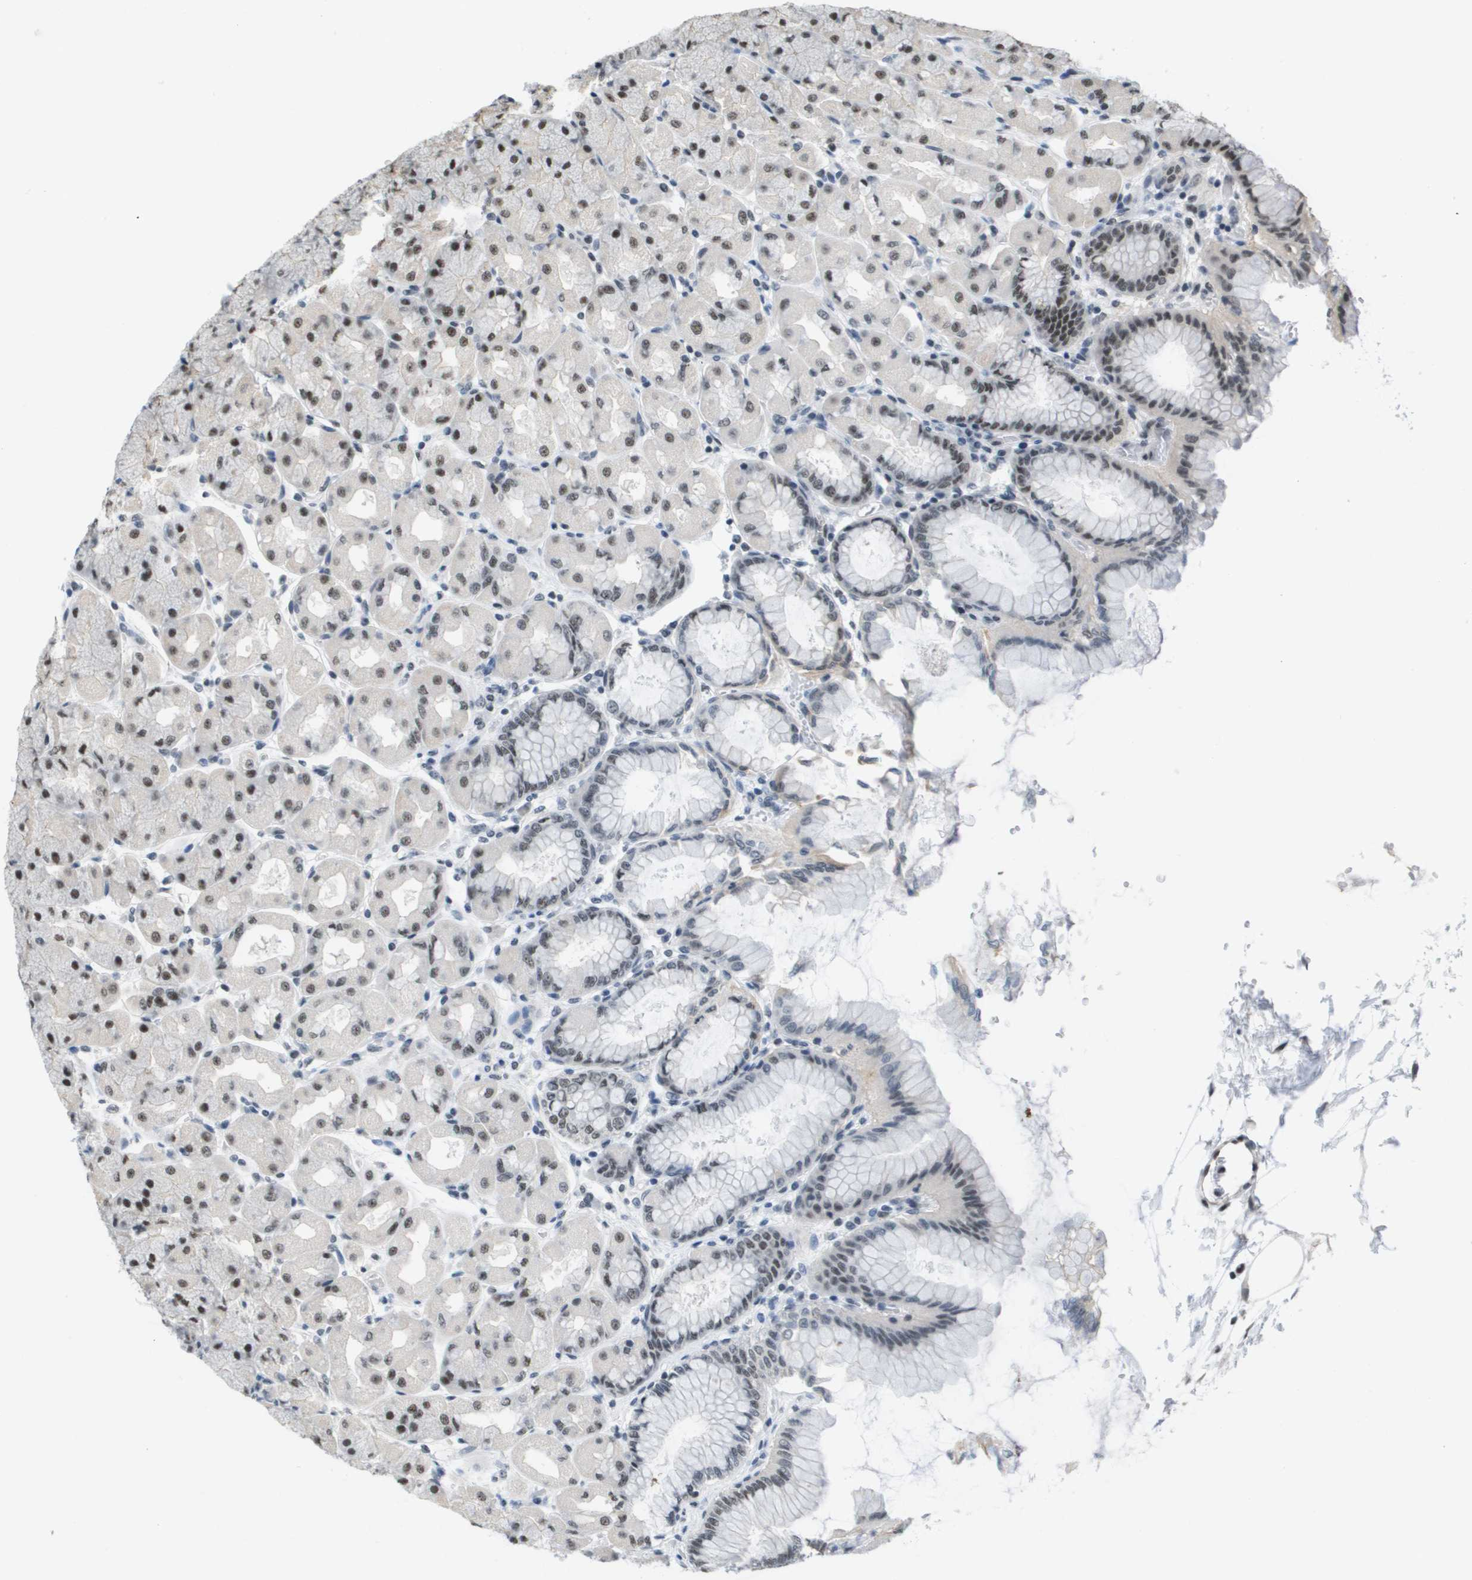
{"staining": {"intensity": "moderate", "quantity": "25%-75%", "location": "nuclear"}, "tissue": "stomach", "cell_type": "Glandular cells", "image_type": "normal", "snomed": [{"axis": "morphology", "description": "Normal tissue, NOS"}, {"axis": "topography", "description": "Stomach, upper"}], "caption": "Stomach stained for a protein reveals moderate nuclear positivity in glandular cells. (DAB IHC, brown staining for protein, blue staining for nuclei).", "gene": "ISY1", "patient": {"sex": "female", "age": 56}}